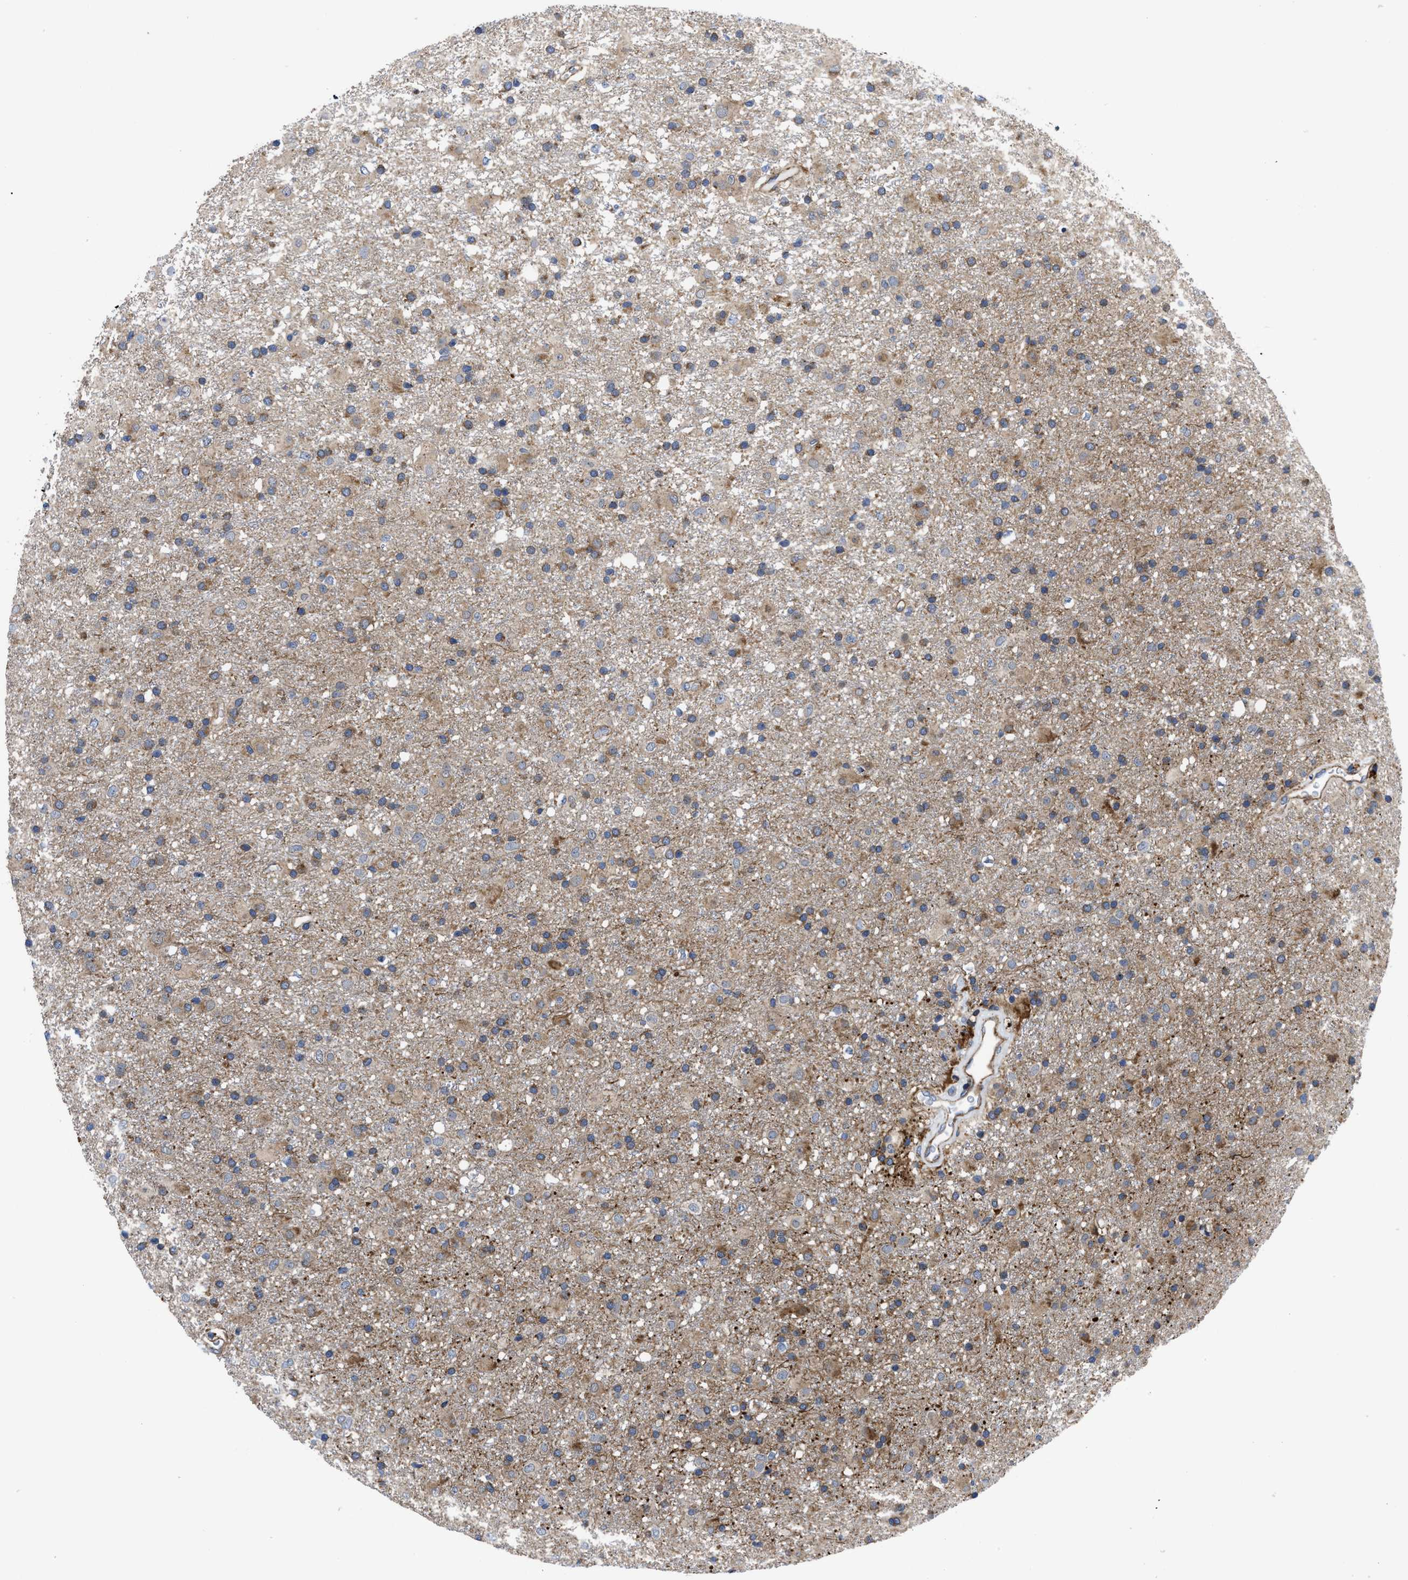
{"staining": {"intensity": "weak", "quantity": ">75%", "location": "cytoplasmic/membranous"}, "tissue": "glioma", "cell_type": "Tumor cells", "image_type": "cancer", "snomed": [{"axis": "morphology", "description": "Glioma, malignant, Low grade"}, {"axis": "topography", "description": "Brain"}], "caption": "Immunohistochemistry (DAB (3,3'-diaminobenzidine)) staining of human glioma reveals weak cytoplasmic/membranous protein staining in approximately >75% of tumor cells.", "gene": "SPAST", "patient": {"sex": "male", "age": 65}}